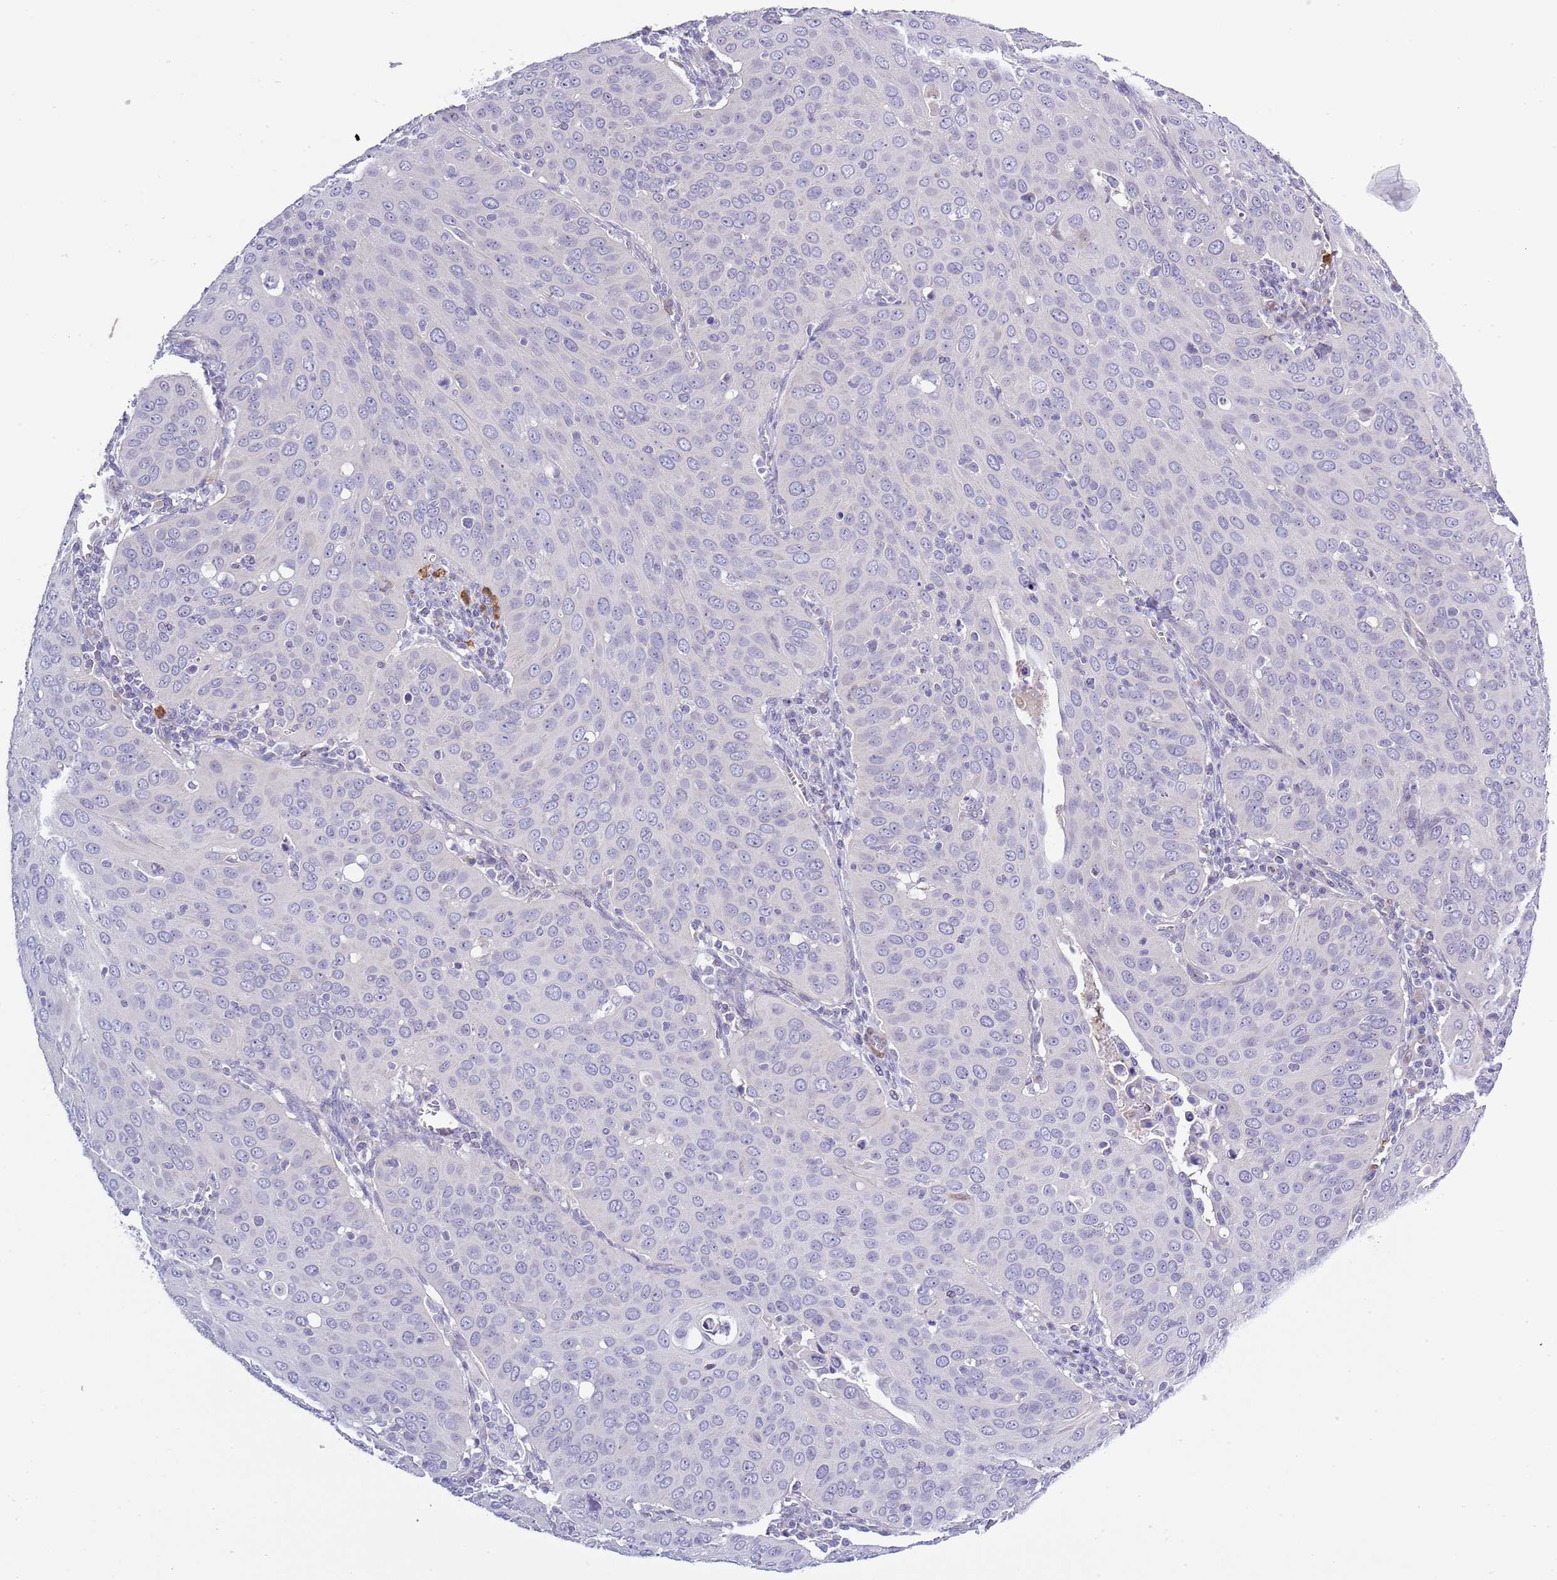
{"staining": {"intensity": "negative", "quantity": "none", "location": "none"}, "tissue": "cervical cancer", "cell_type": "Tumor cells", "image_type": "cancer", "snomed": [{"axis": "morphology", "description": "Squamous cell carcinoma, NOS"}, {"axis": "topography", "description": "Cervix"}], "caption": "An image of human cervical cancer (squamous cell carcinoma) is negative for staining in tumor cells.", "gene": "ZFP2", "patient": {"sex": "female", "age": 36}}